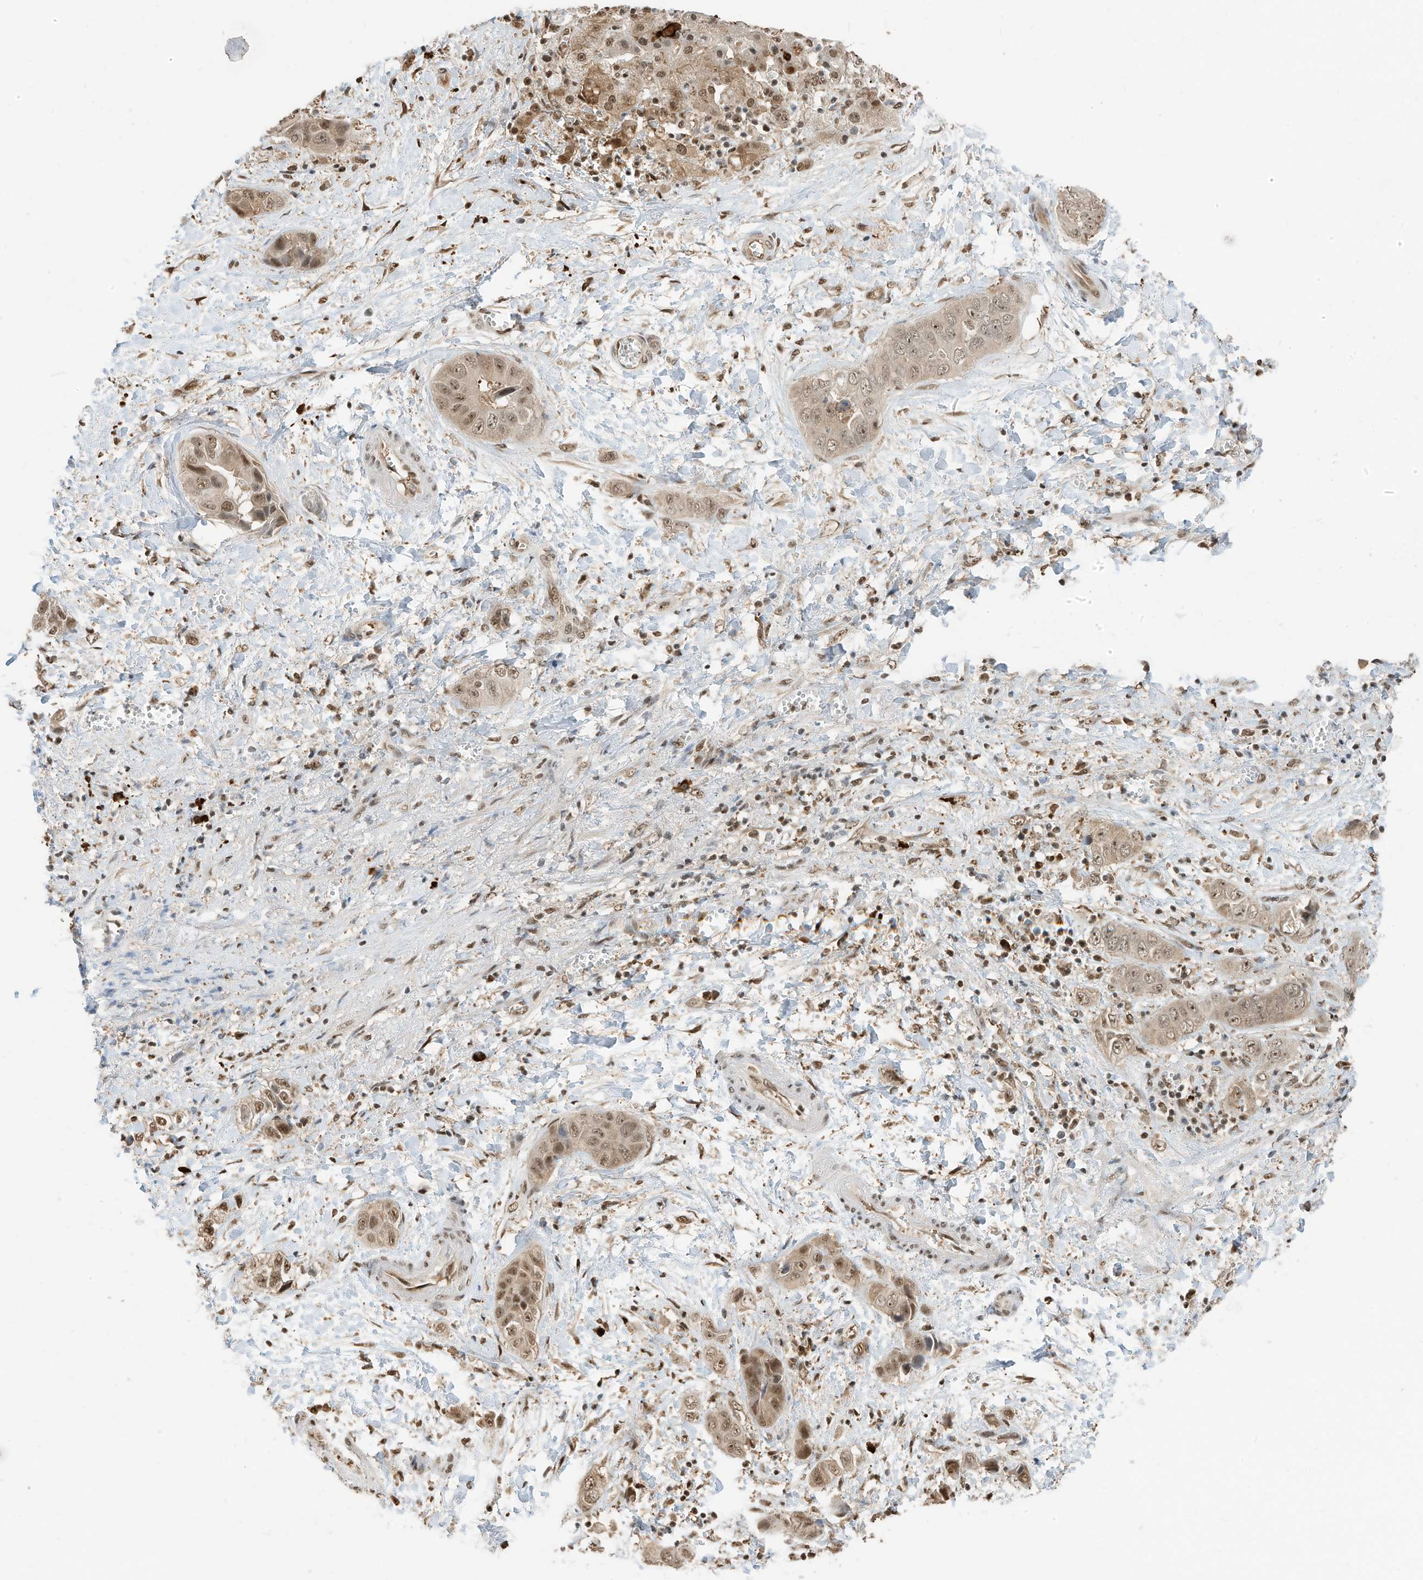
{"staining": {"intensity": "weak", "quantity": ">75%", "location": "cytoplasmic/membranous,nuclear"}, "tissue": "liver cancer", "cell_type": "Tumor cells", "image_type": "cancer", "snomed": [{"axis": "morphology", "description": "Cholangiocarcinoma"}, {"axis": "topography", "description": "Liver"}], "caption": "Cholangiocarcinoma (liver) stained with DAB IHC displays low levels of weak cytoplasmic/membranous and nuclear positivity in about >75% of tumor cells.", "gene": "ZNF195", "patient": {"sex": "female", "age": 52}}